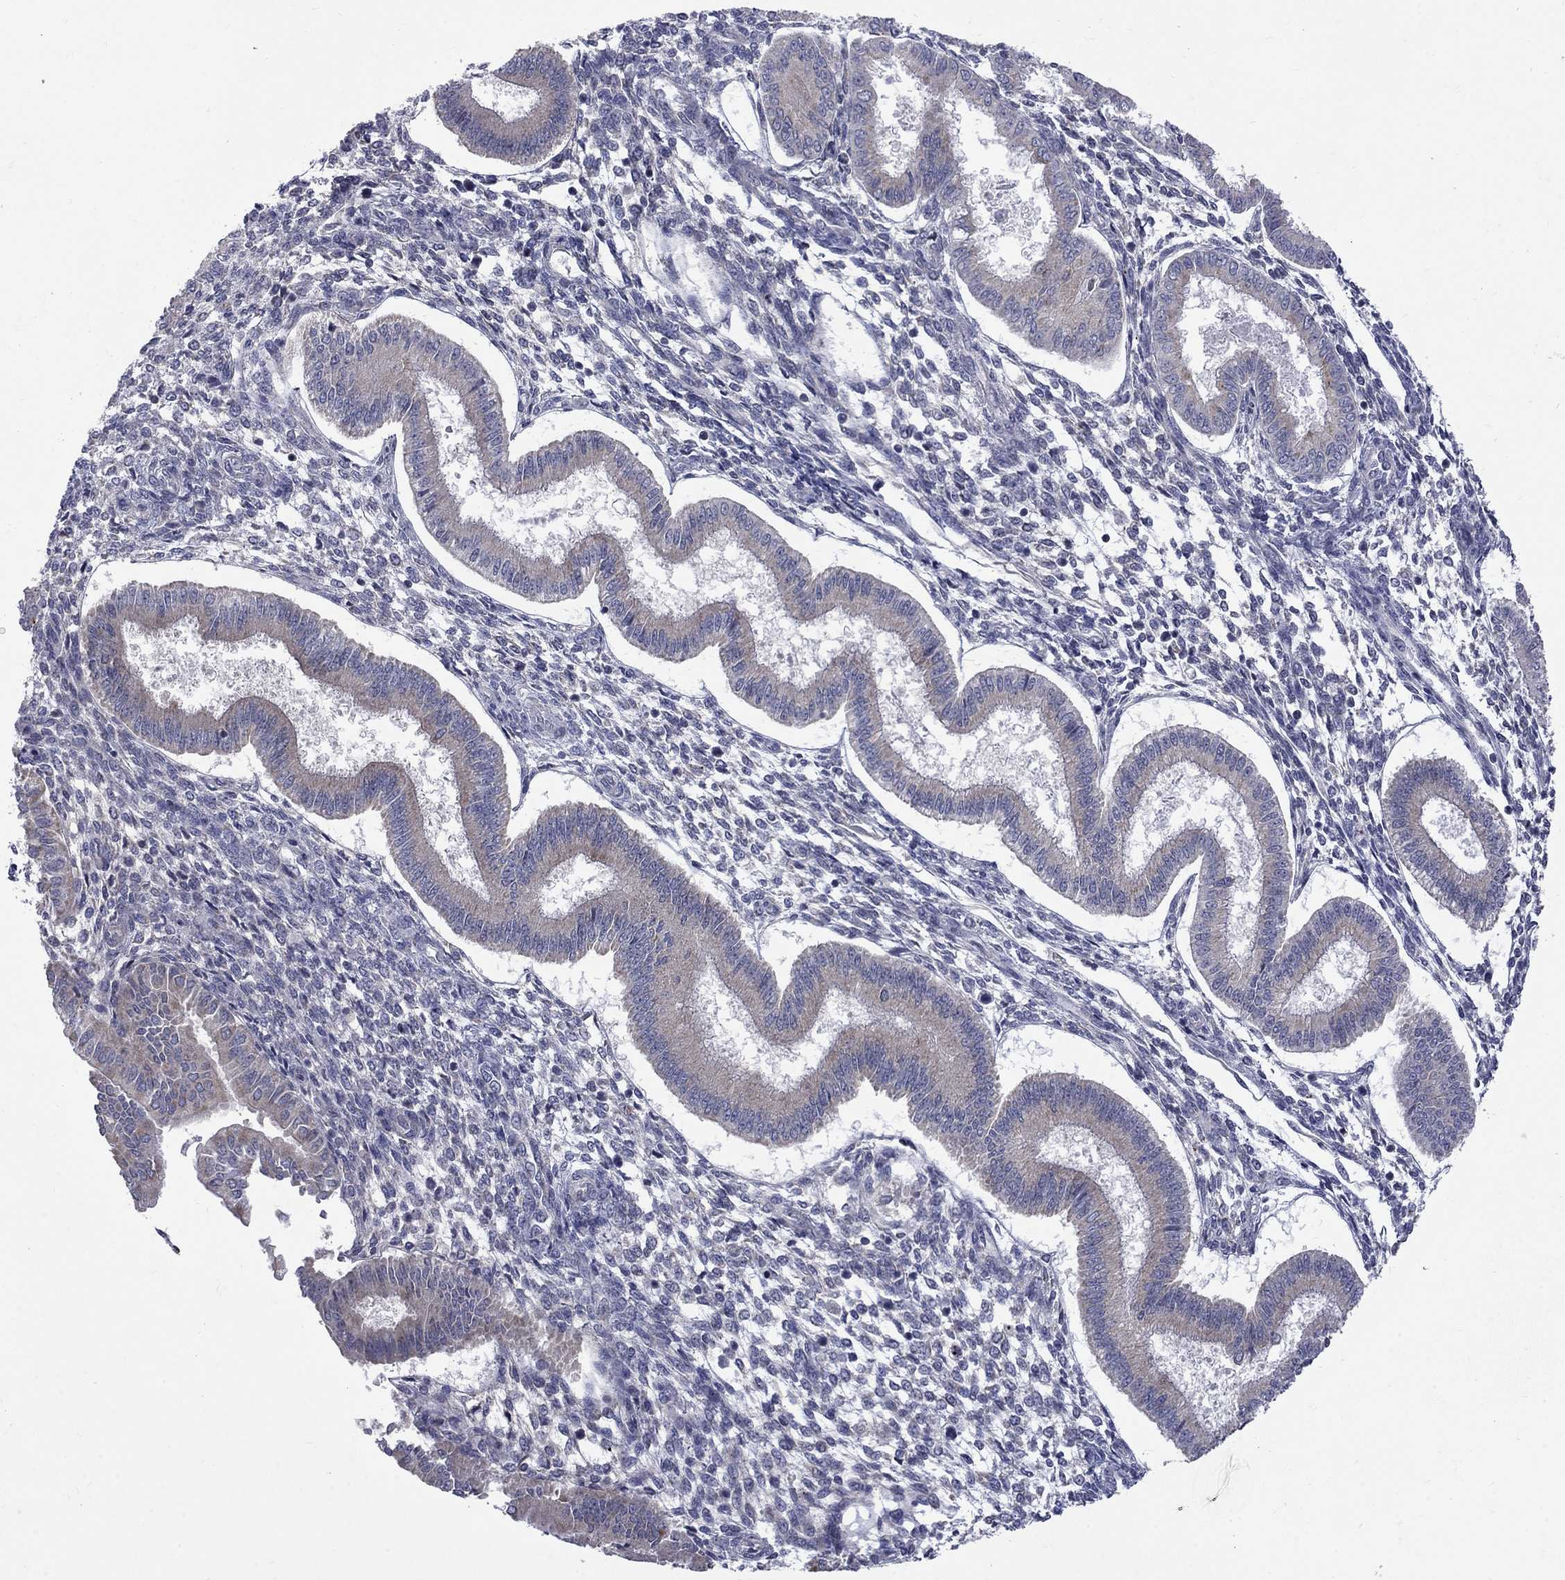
{"staining": {"intensity": "negative", "quantity": "none", "location": "none"}, "tissue": "endometrium", "cell_type": "Cells in endometrial stroma", "image_type": "normal", "snomed": [{"axis": "morphology", "description": "Normal tissue, NOS"}, {"axis": "topography", "description": "Endometrium"}], "caption": "The image demonstrates no staining of cells in endometrial stroma in unremarkable endometrium.", "gene": "SH2B1", "patient": {"sex": "female", "age": 43}}